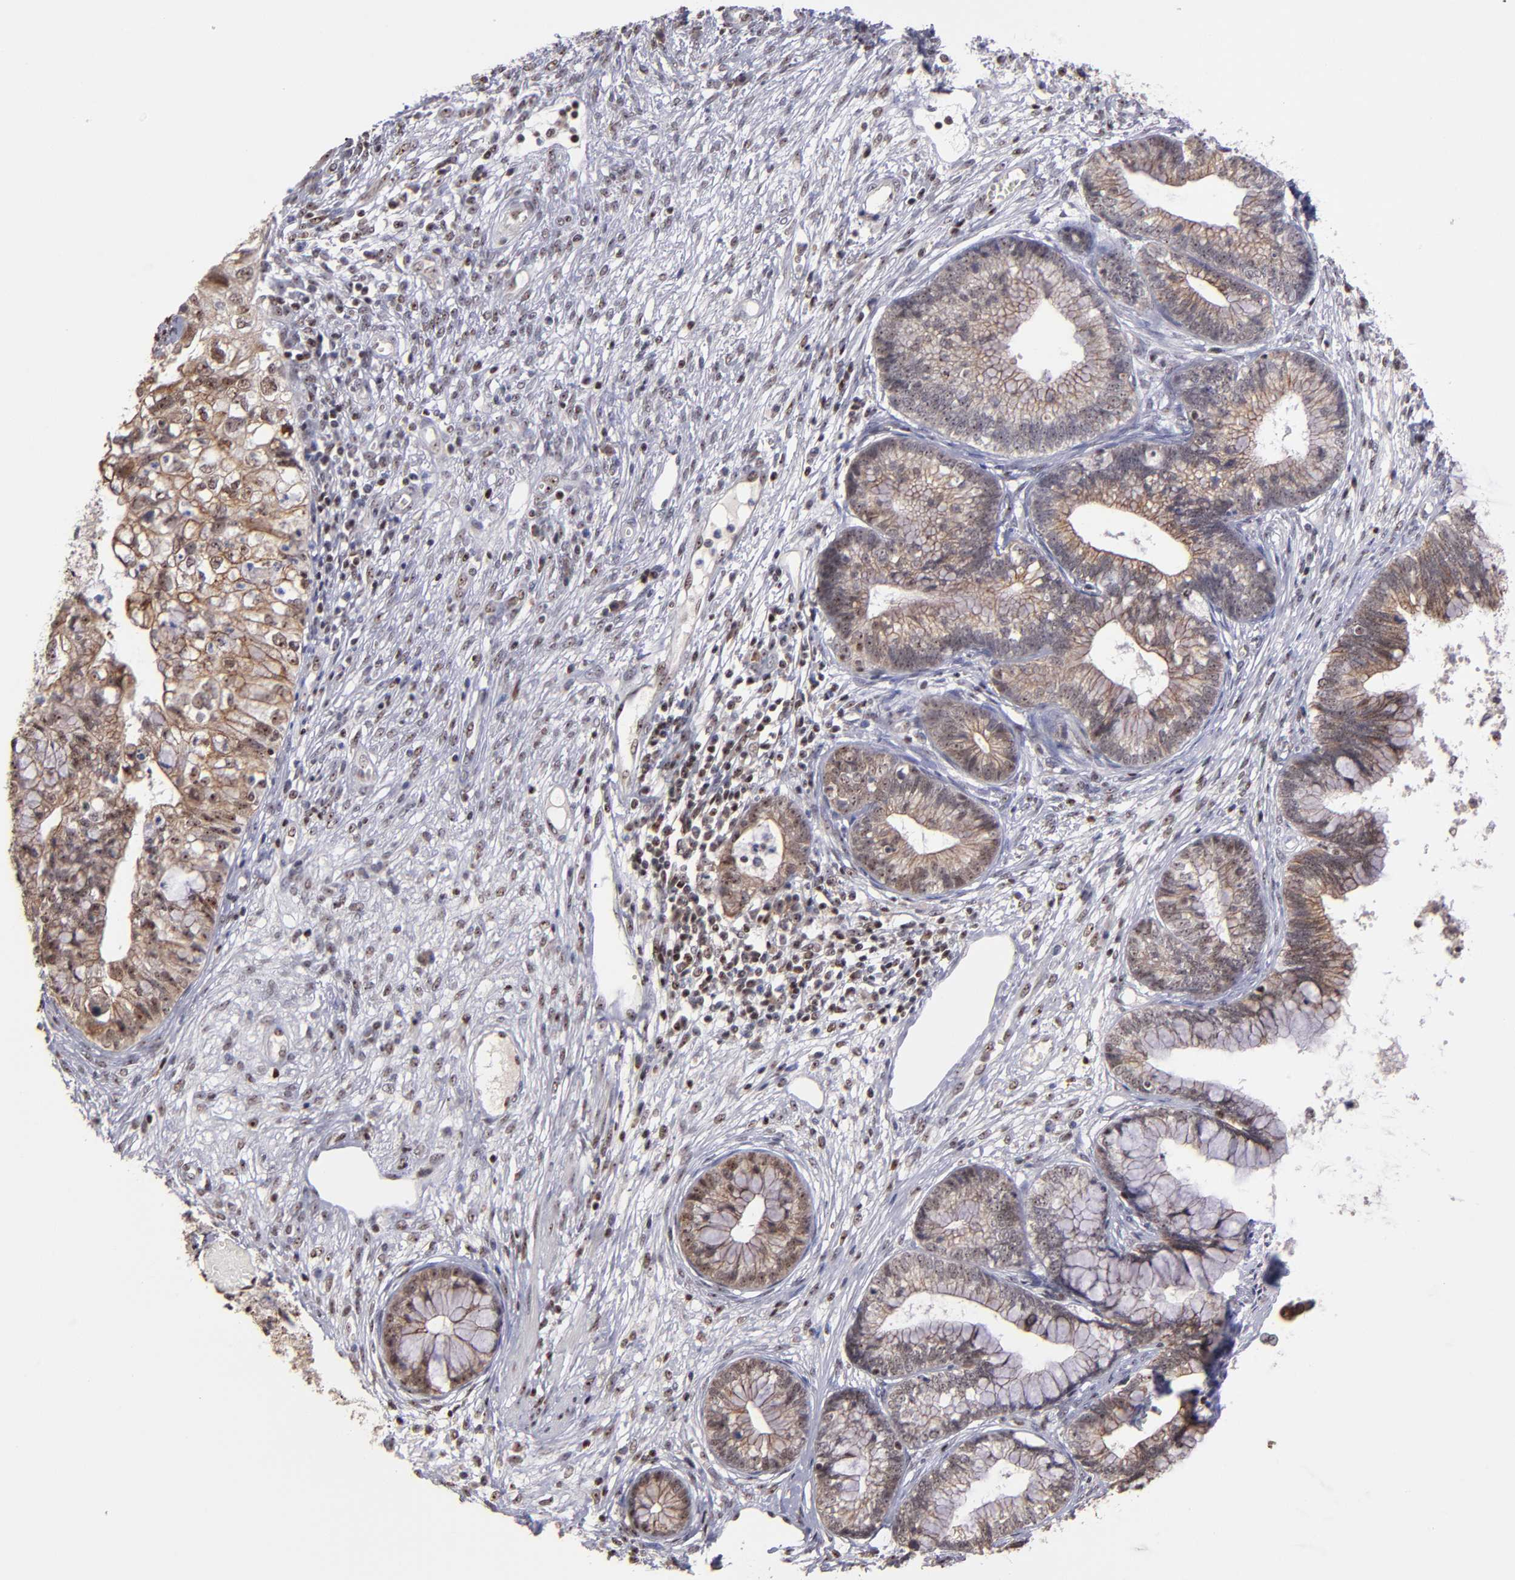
{"staining": {"intensity": "moderate", "quantity": ">75%", "location": "cytoplasmic/membranous,nuclear"}, "tissue": "cervical cancer", "cell_type": "Tumor cells", "image_type": "cancer", "snomed": [{"axis": "morphology", "description": "Adenocarcinoma, NOS"}, {"axis": "topography", "description": "Cervix"}], "caption": "A micrograph of human cervical adenocarcinoma stained for a protein reveals moderate cytoplasmic/membranous and nuclear brown staining in tumor cells.", "gene": "DDX24", "patient": {"sex": "female", "age": 44}}